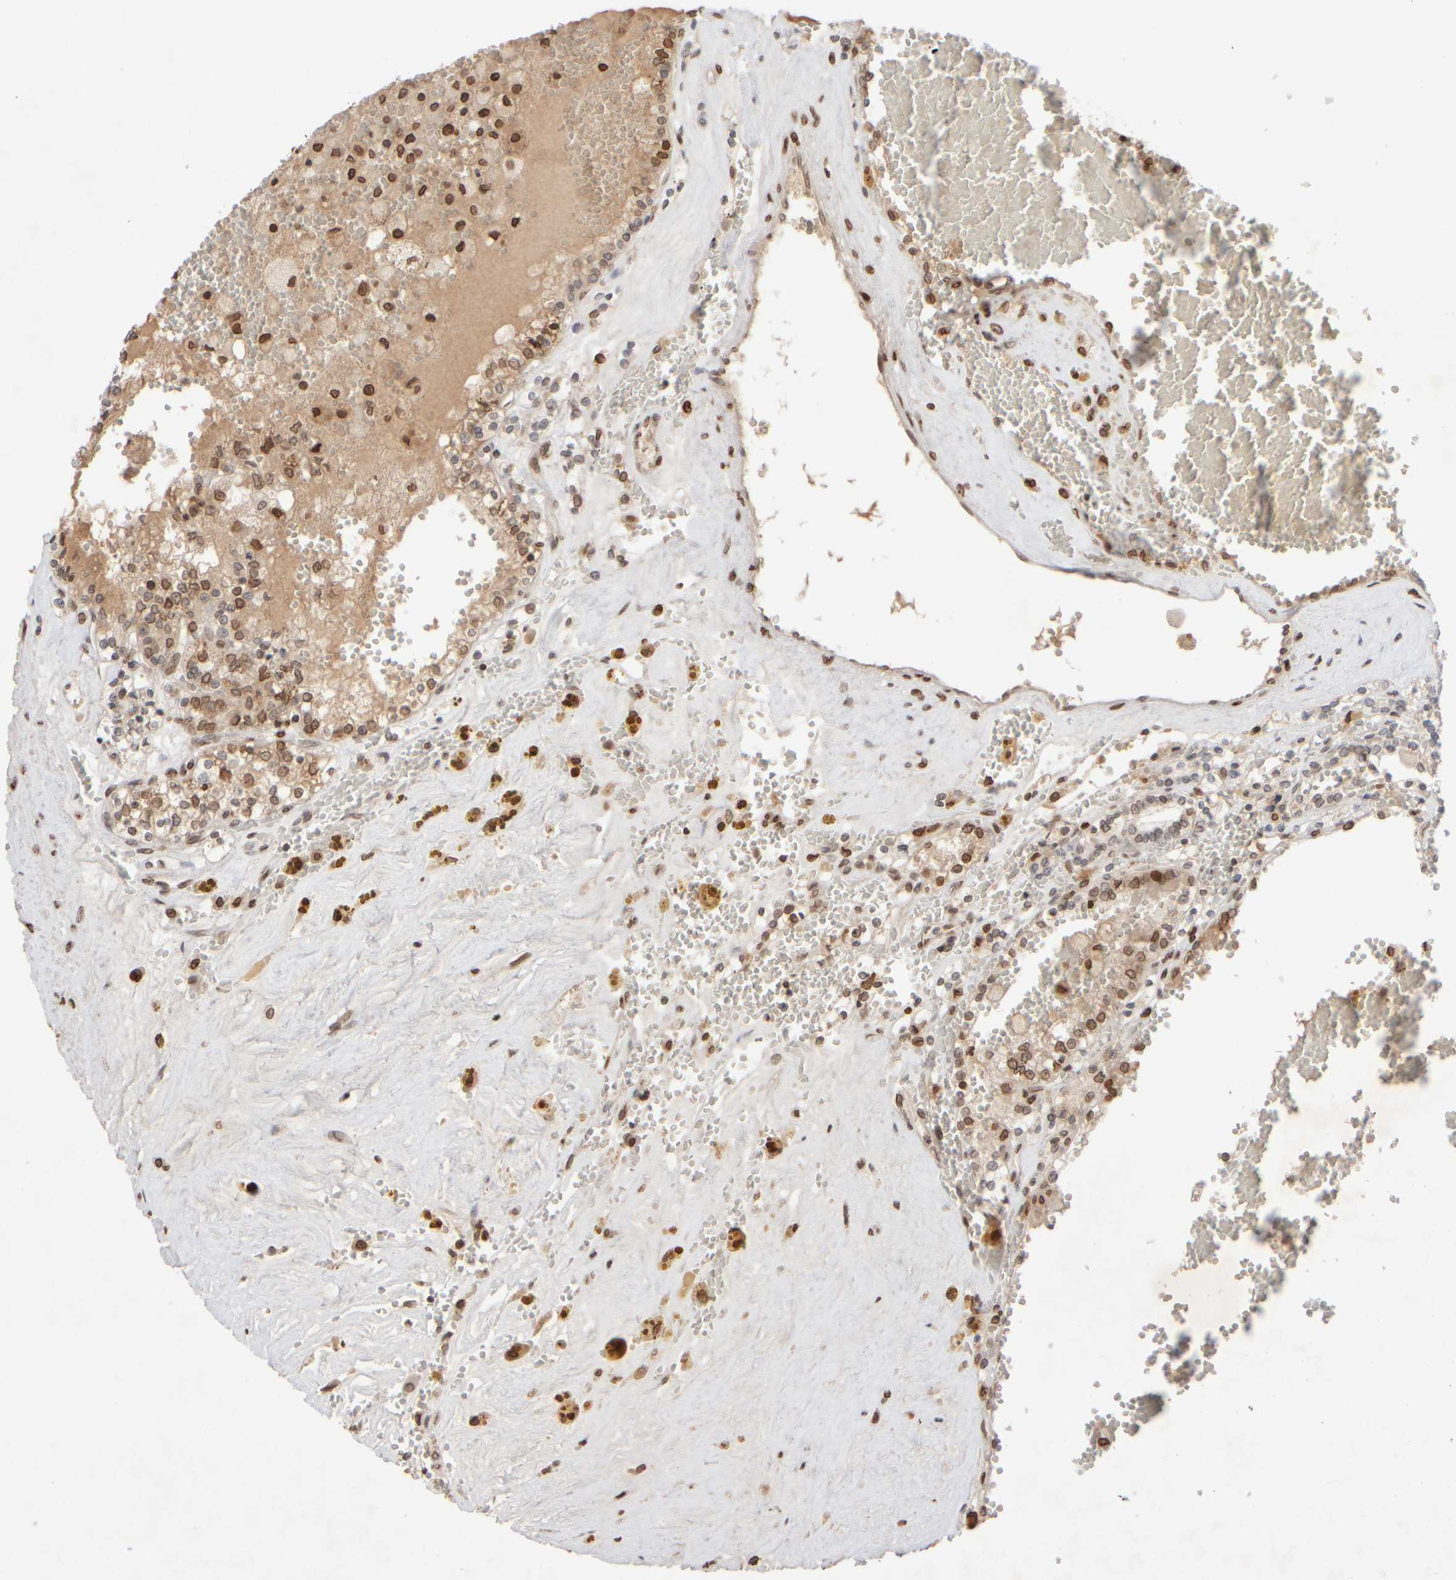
{"staining": {"intensity": "moderate", "quantity": ">75%", "location": "cytoplasmic/membranous,nuclear"}, "tissue": "renal cancer", "cell_type": "Tumor cells", "image_type": "cancer", "snomed": [{"axis": "morphology", "description": "Adenocarcinoma, NOS"}, {"axis": "topography", "description": "Kidney"}], "caption": "DAB (3,3'-diaminobenzidine) immunohistochemical staining of renal adenocarcinoma reveals moderate cytoplasmic/membranous and nuclear protein positivity in about >75% of tumor cells.", "gene": "ZC3HC1", "patient": {"sex": "female", "age": 56}}